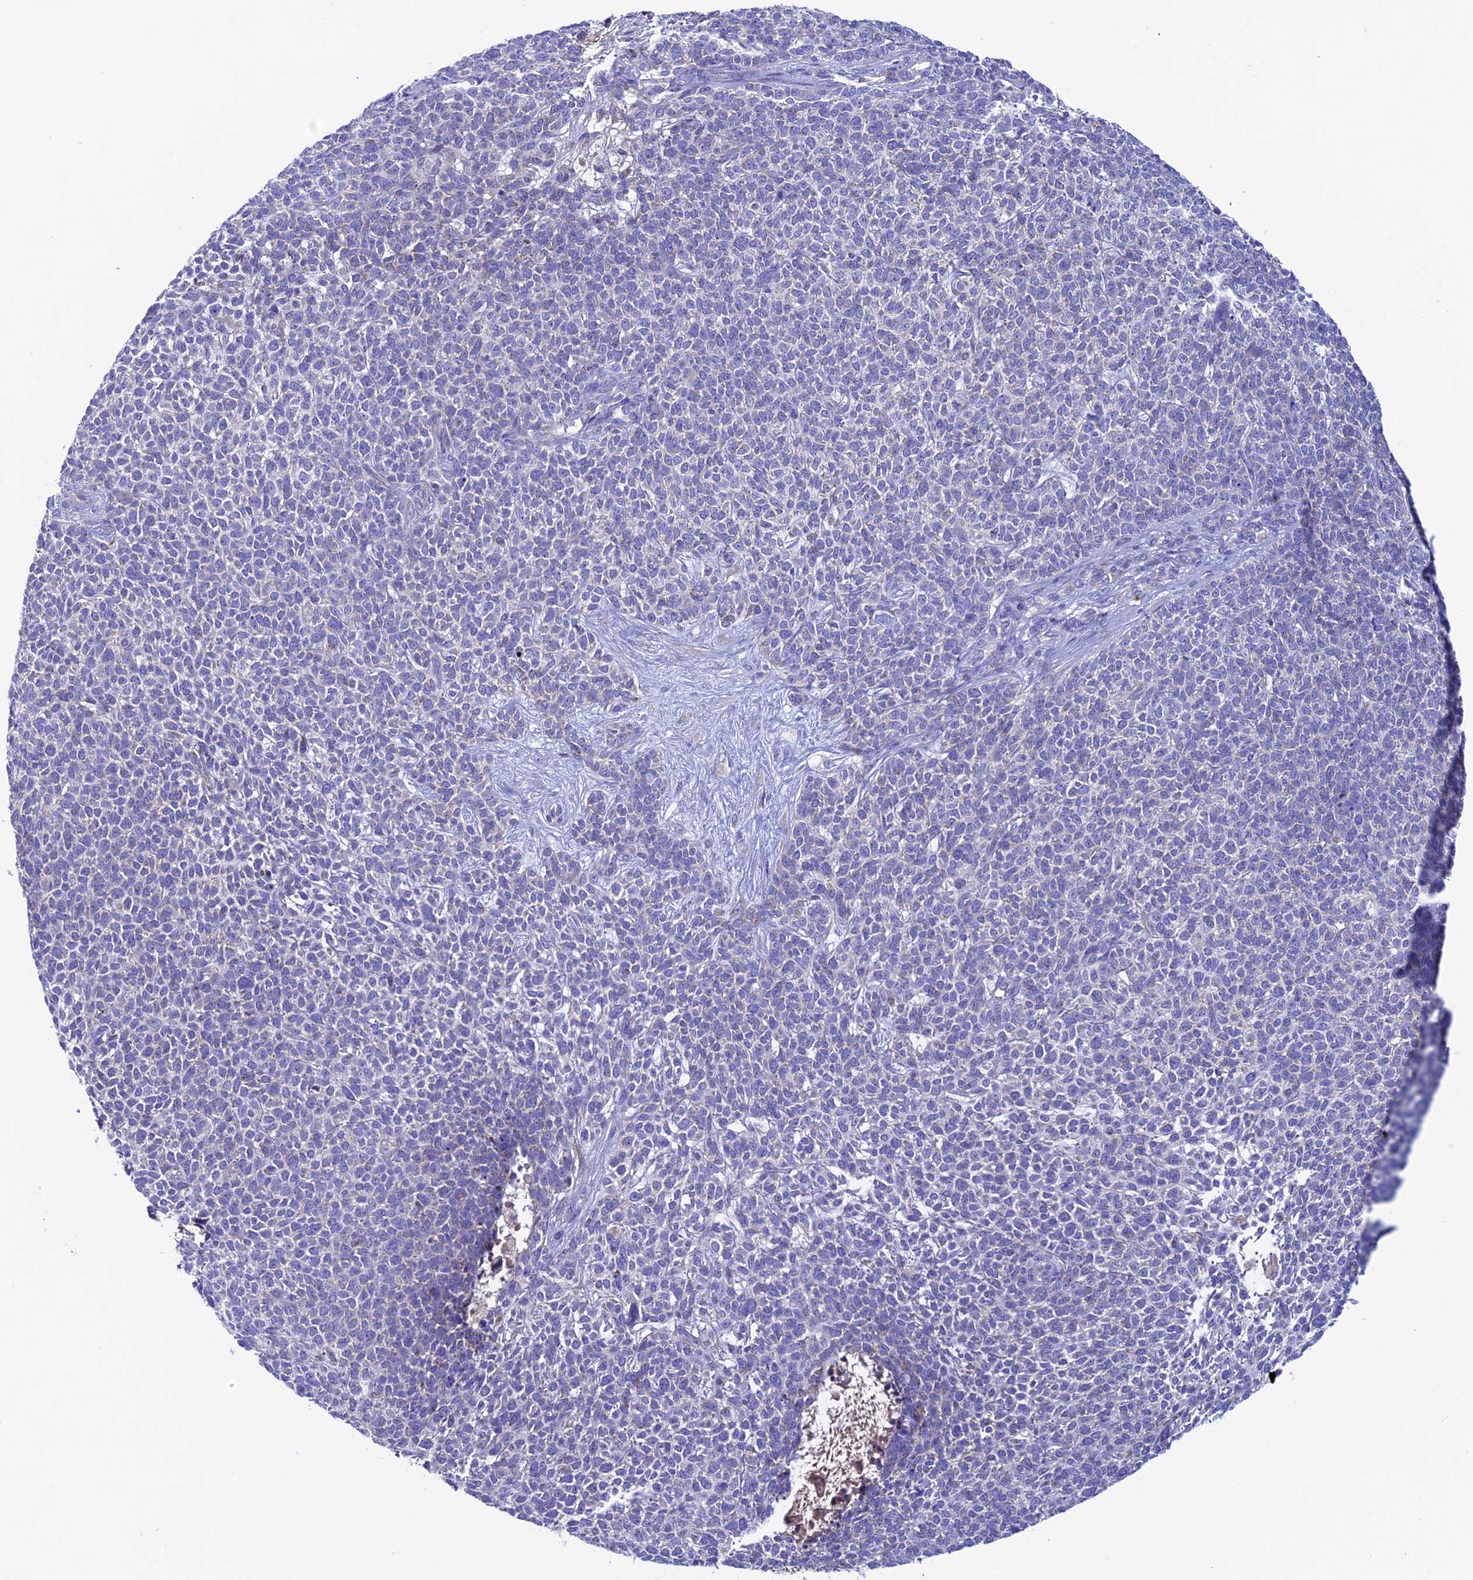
{"staining": {"intensity": "negative", "quantity": "none", "location": "none"}, "tissue": "skin cancer", "cell_type": "Tumor cells", "image_type": "cancer", "snomed": [{"axis": "morphology", "description": "Basal cell carcinoma"}, {"axis": "topography", "description": "Skin"}], "caption": "A histopathology image of human skin basal cell carcinoma is negative for staining in tumor cells.", "gene": "SLC15A5", "patient": {"sex": "female", "age": 84}}